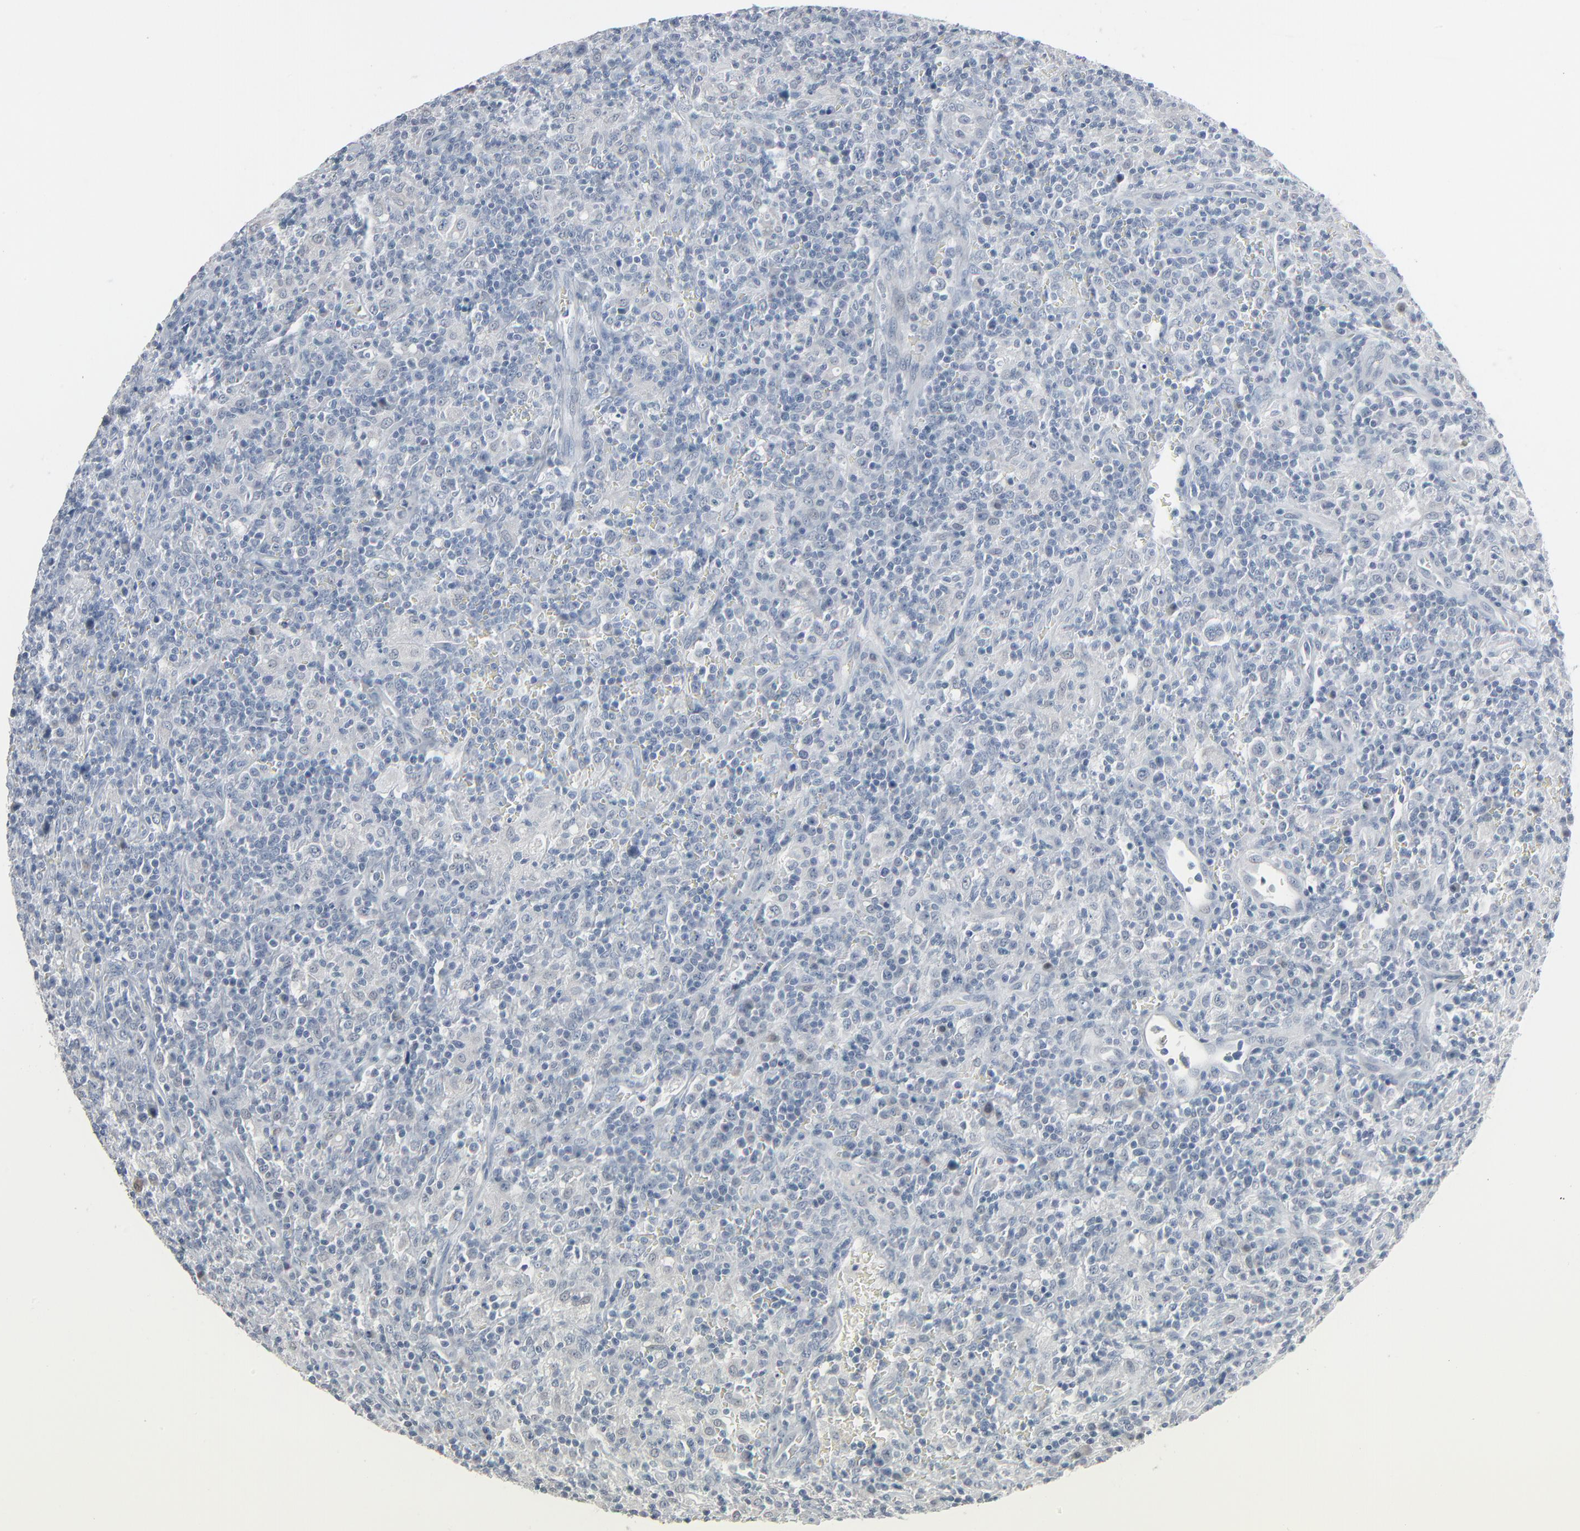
{"staining": {"intensity": "moderate", "quantity": "<25%", "location": "nuclear"}, "tissue": "lymphoma", "cell_type": "Tumor cells", "image_type": "cancer", "snomed": [{"axis": "morphology", "description": "Hodgkin's disease, NOS"}, {"axis": "topography", "description": "Lymph node"}], "caption": "There is low levels of moderate nuclear expression in tumor cells of lymphoma, as demonstrated by immunohistochemical staining (brown color).", "gene": "SAGE1", "patient": {"sex": "male", "age": 65}}